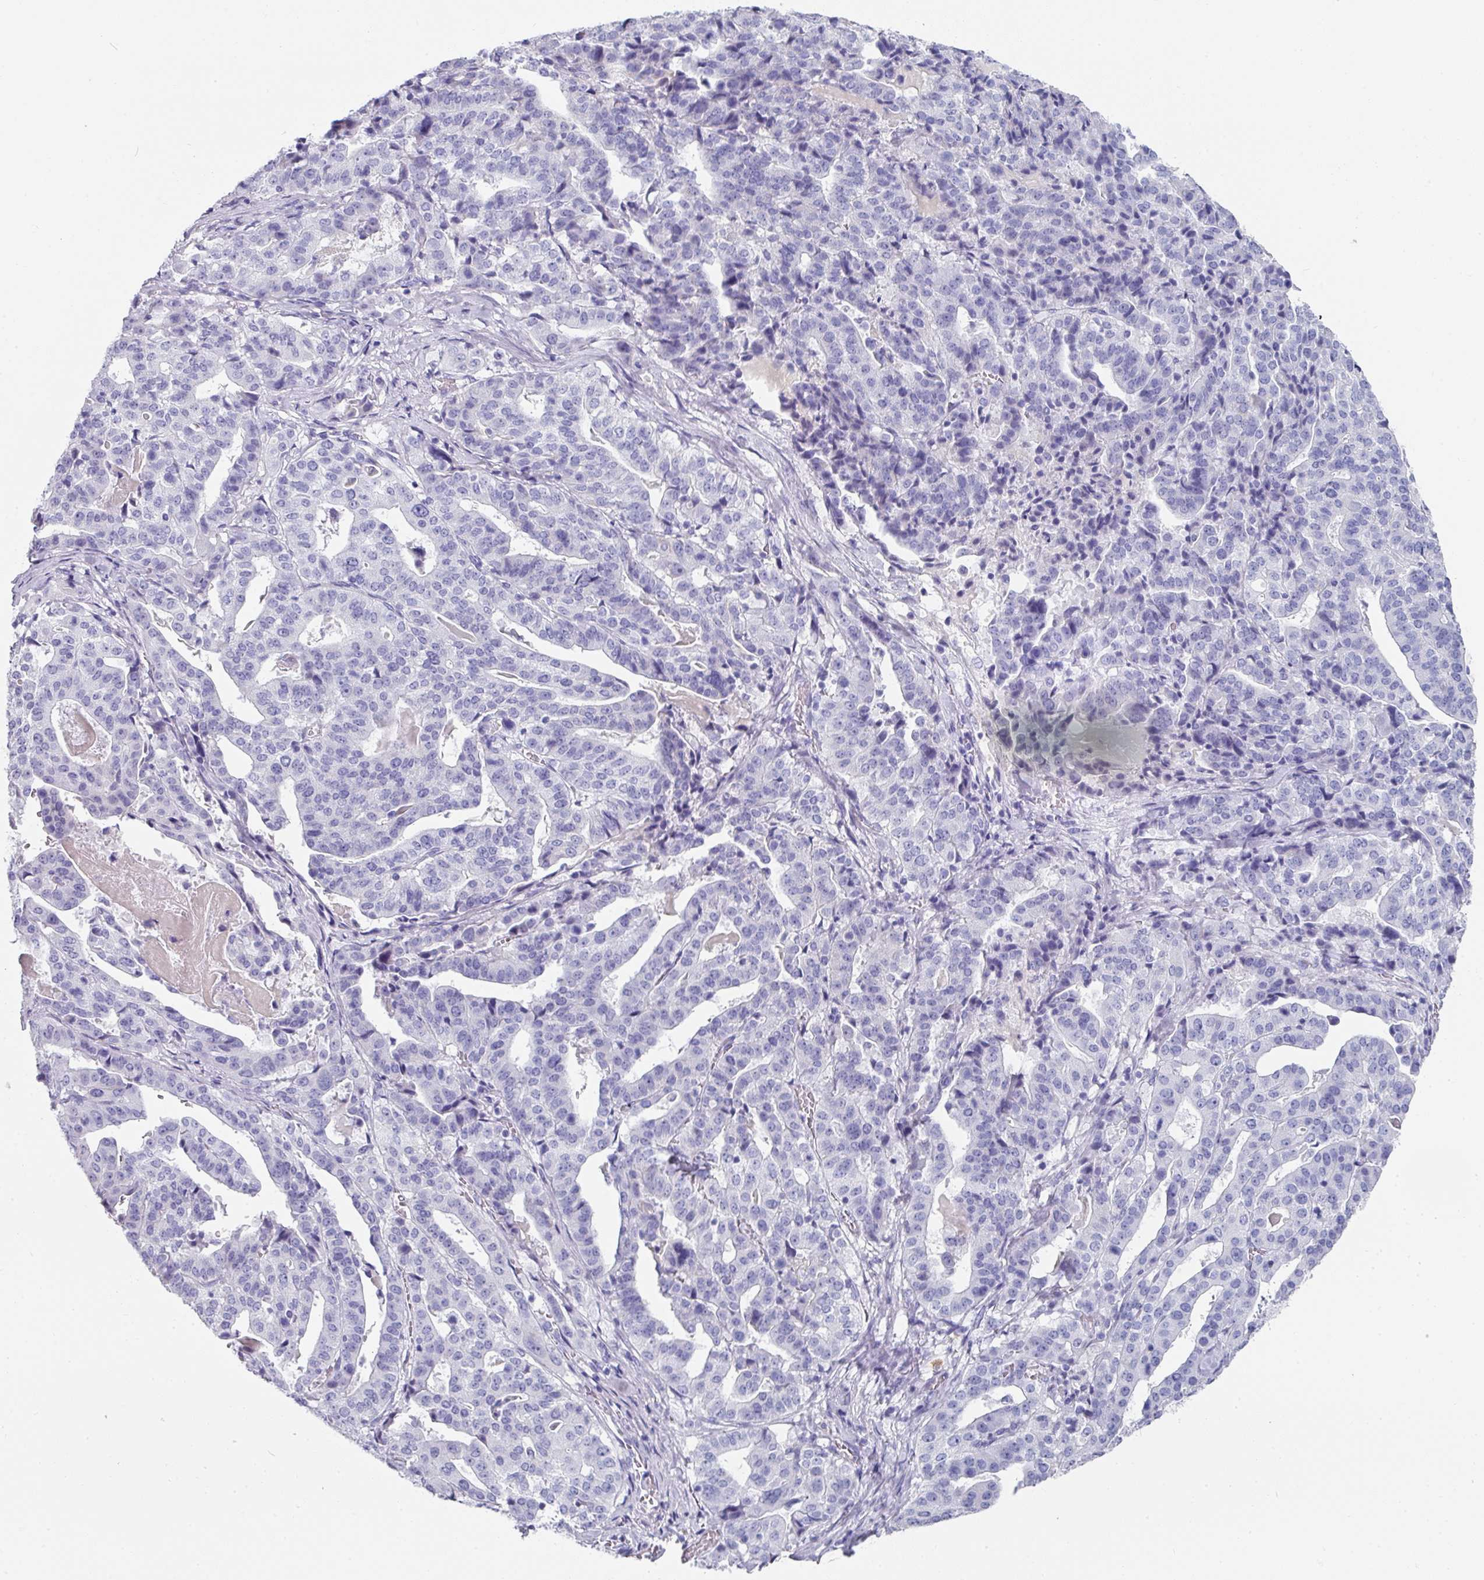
{"staining": {"intensity": "negative", "quantity": "none", "location": "none"}, "tissue": "stomach cancer", "cell_type": "Tumor cells", "image_type": "cancer", "snomed": [{"axis": "morphology", "description": "Adenocarcinoma, NOS"}, {"axis": "topography", "description": "Stomach"}], "caption": "Tumor cells show no significant staining in adenocarcinoma (stomach).", "gene": "SETBP1", "patient": {"sex": "male", "age": 48}}